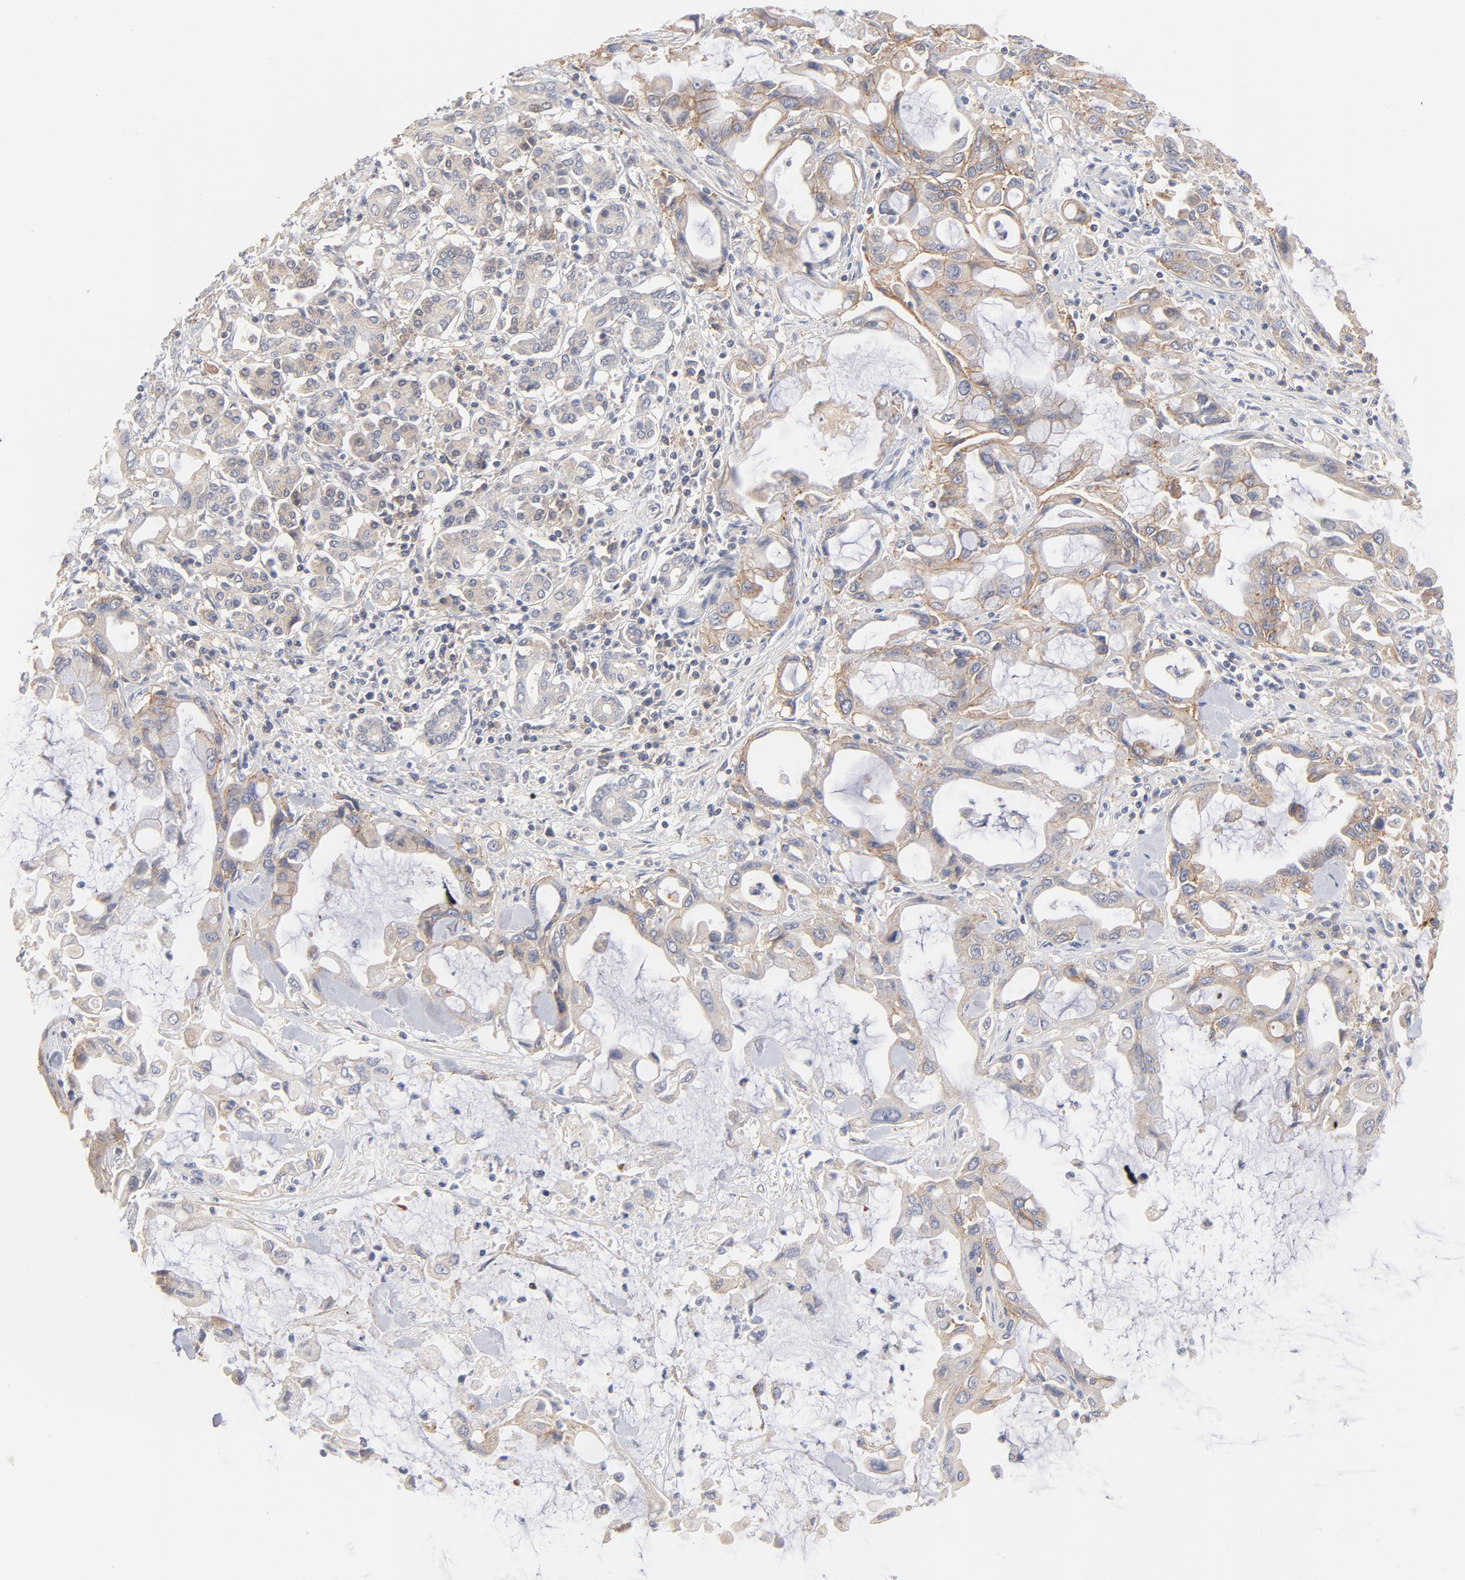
{"staining": {"intensity": "weak", "quantity": ">75%", "location": "cytoplasmic/membranous"}, "tissue": "pancreatic cancer", "cell_type": "Tumor cells", "image_type": "cancer", "snomed": [{"axis": "morphology", "description": "Adenocarcinoma, NOS"}, {"axis": "topography", "description": "Pancreas"}], "caption": "Pancreatic cancer (adenocarcinoma) stained with DAB immunohistochemistry (IHC) reveals low levels of weak cytoplasmic/membranous expression in about >75% of tumor cells.", "gene": "SETD3", "patient": {"sex": "female", "age": 57}}